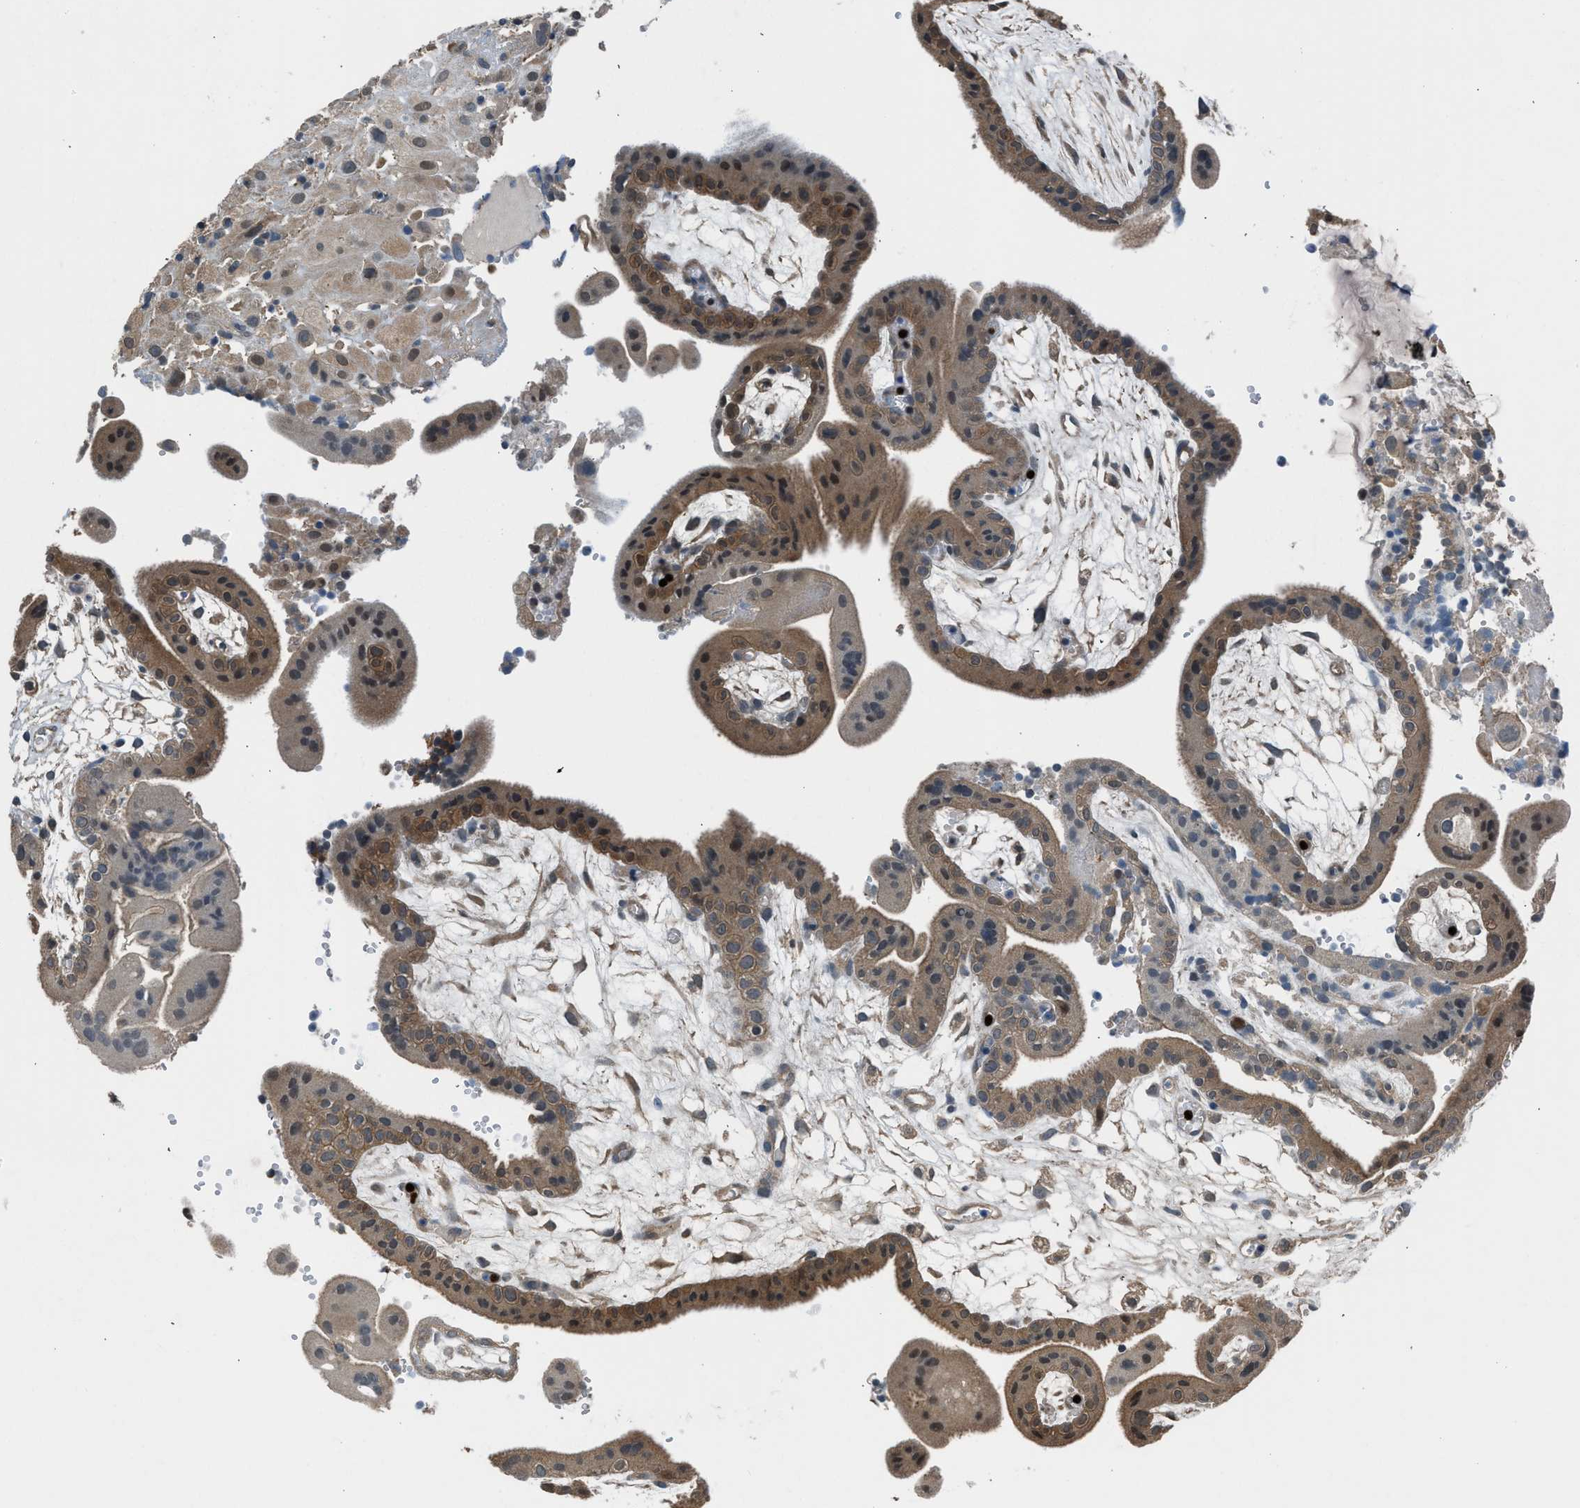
{"staining": {"intensity": "weak", "quantity": ">75%", "location": "cytoplasmic/membranous"}, "tissue": "placenta", "cell_type": "Decidual cells", "image_type": "normal", "snomed": [{"axis": "morphology", "description": "Normal tissue, NOS"}, {"axis": "topography", "description": "Placenta"}], "caption": "Protein staining demonstrates weak cytoplasmic/membranous positivity in about >75% of decidual cells in normal placenta.", "gene": "LMLN", "patient": {"sex": "female", "age": 18}}